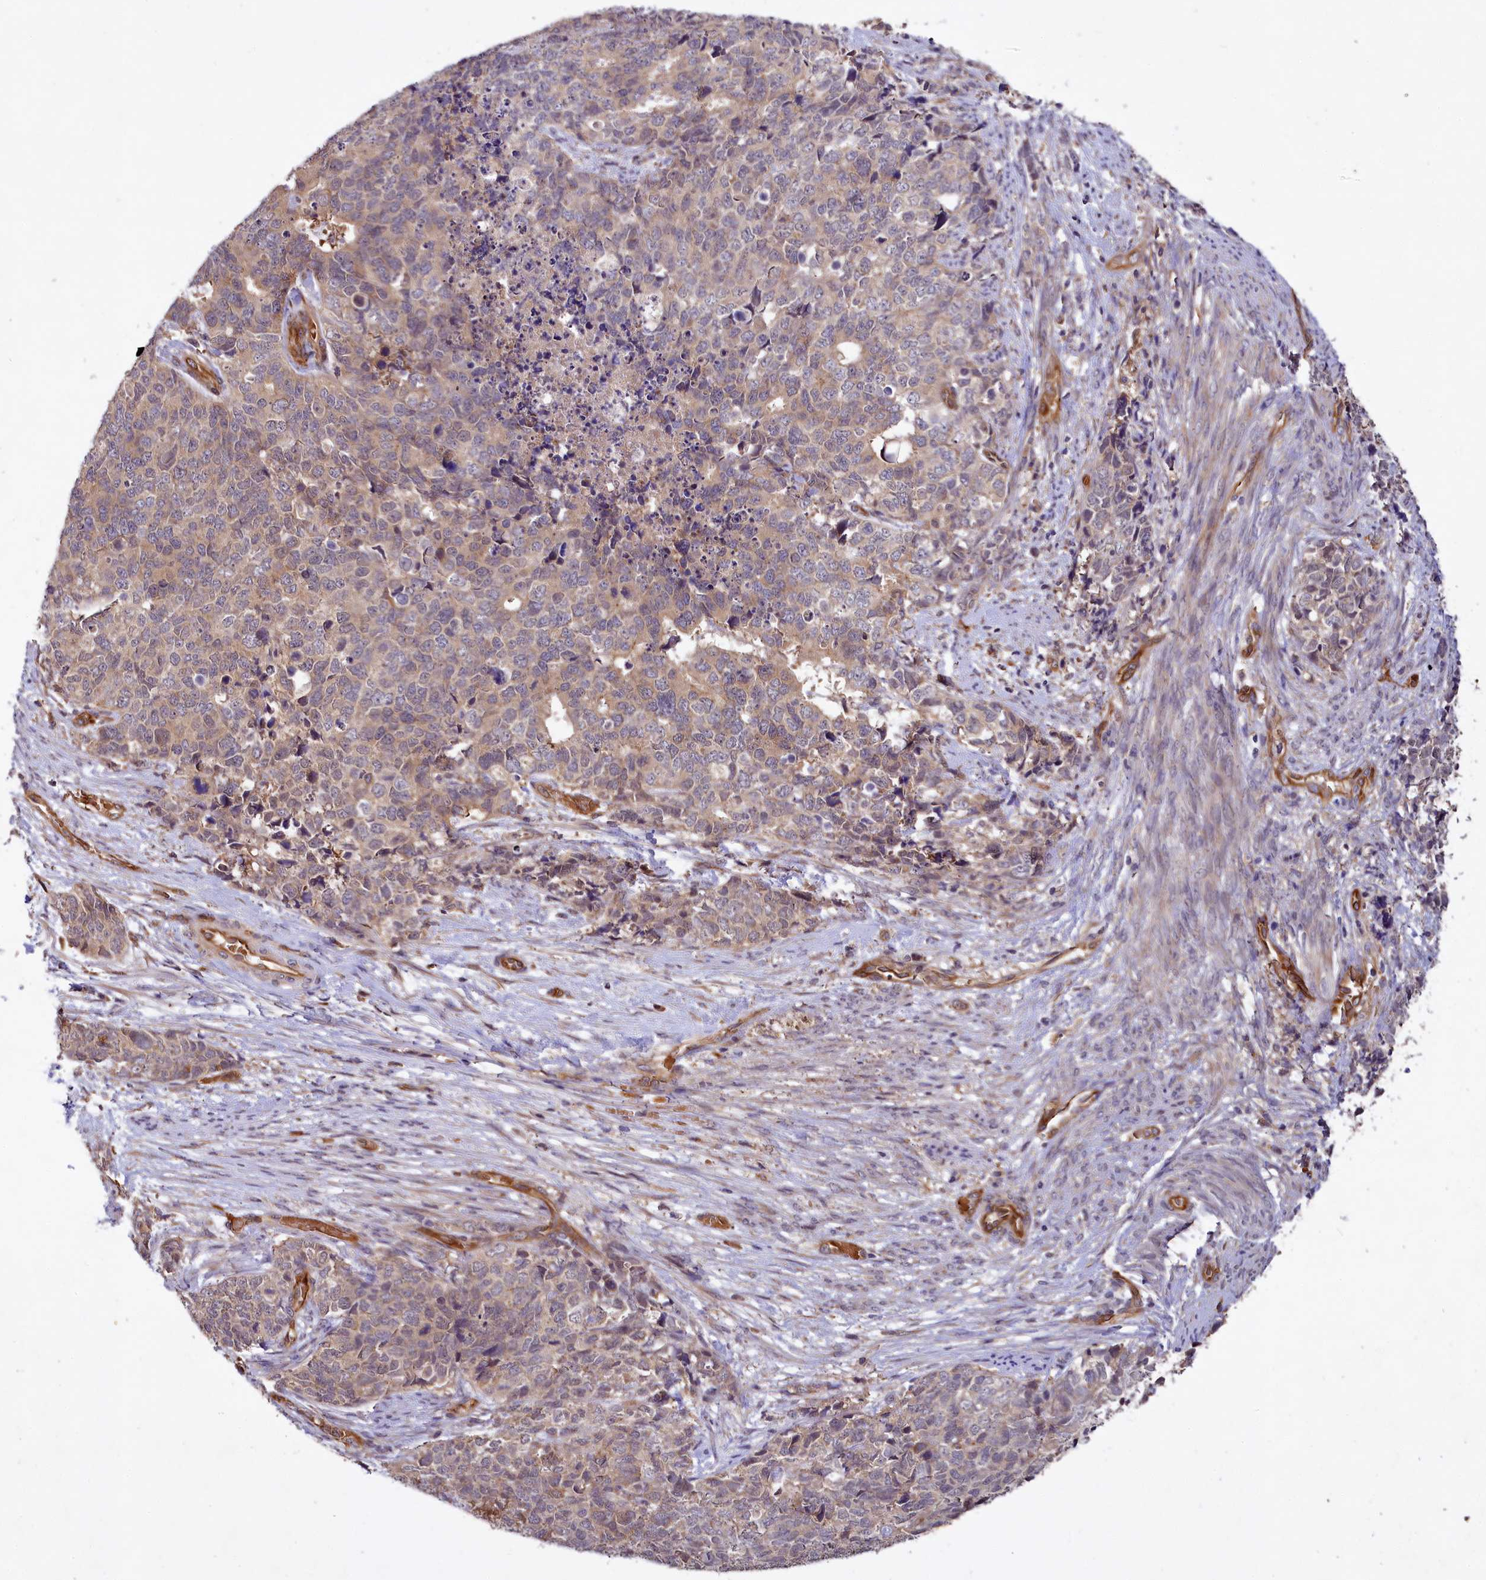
{"staining": {"intensity": "weak", "quantity": "25%-75%", "location": "cytoplasmic/membranous"}, "tissue": "cervical cancer", "cell_type": "Tumor cells", "image_type": "cancer", "snomed": [{"axis": "morphology", "description": "Squamous cell carcinoma, NOS"}, {"axis": "topography", "description": "Cervix"}], "caption": "Approximately 25%-75% of tumor cells in human squamous cell carcinoma (cervical) reveal weak cytoplasmic/membranous protein staining as visualized by brown immunohistochemical staining.", "gene": "PKN2", "patient": {"sex": "female", "age": 63}}